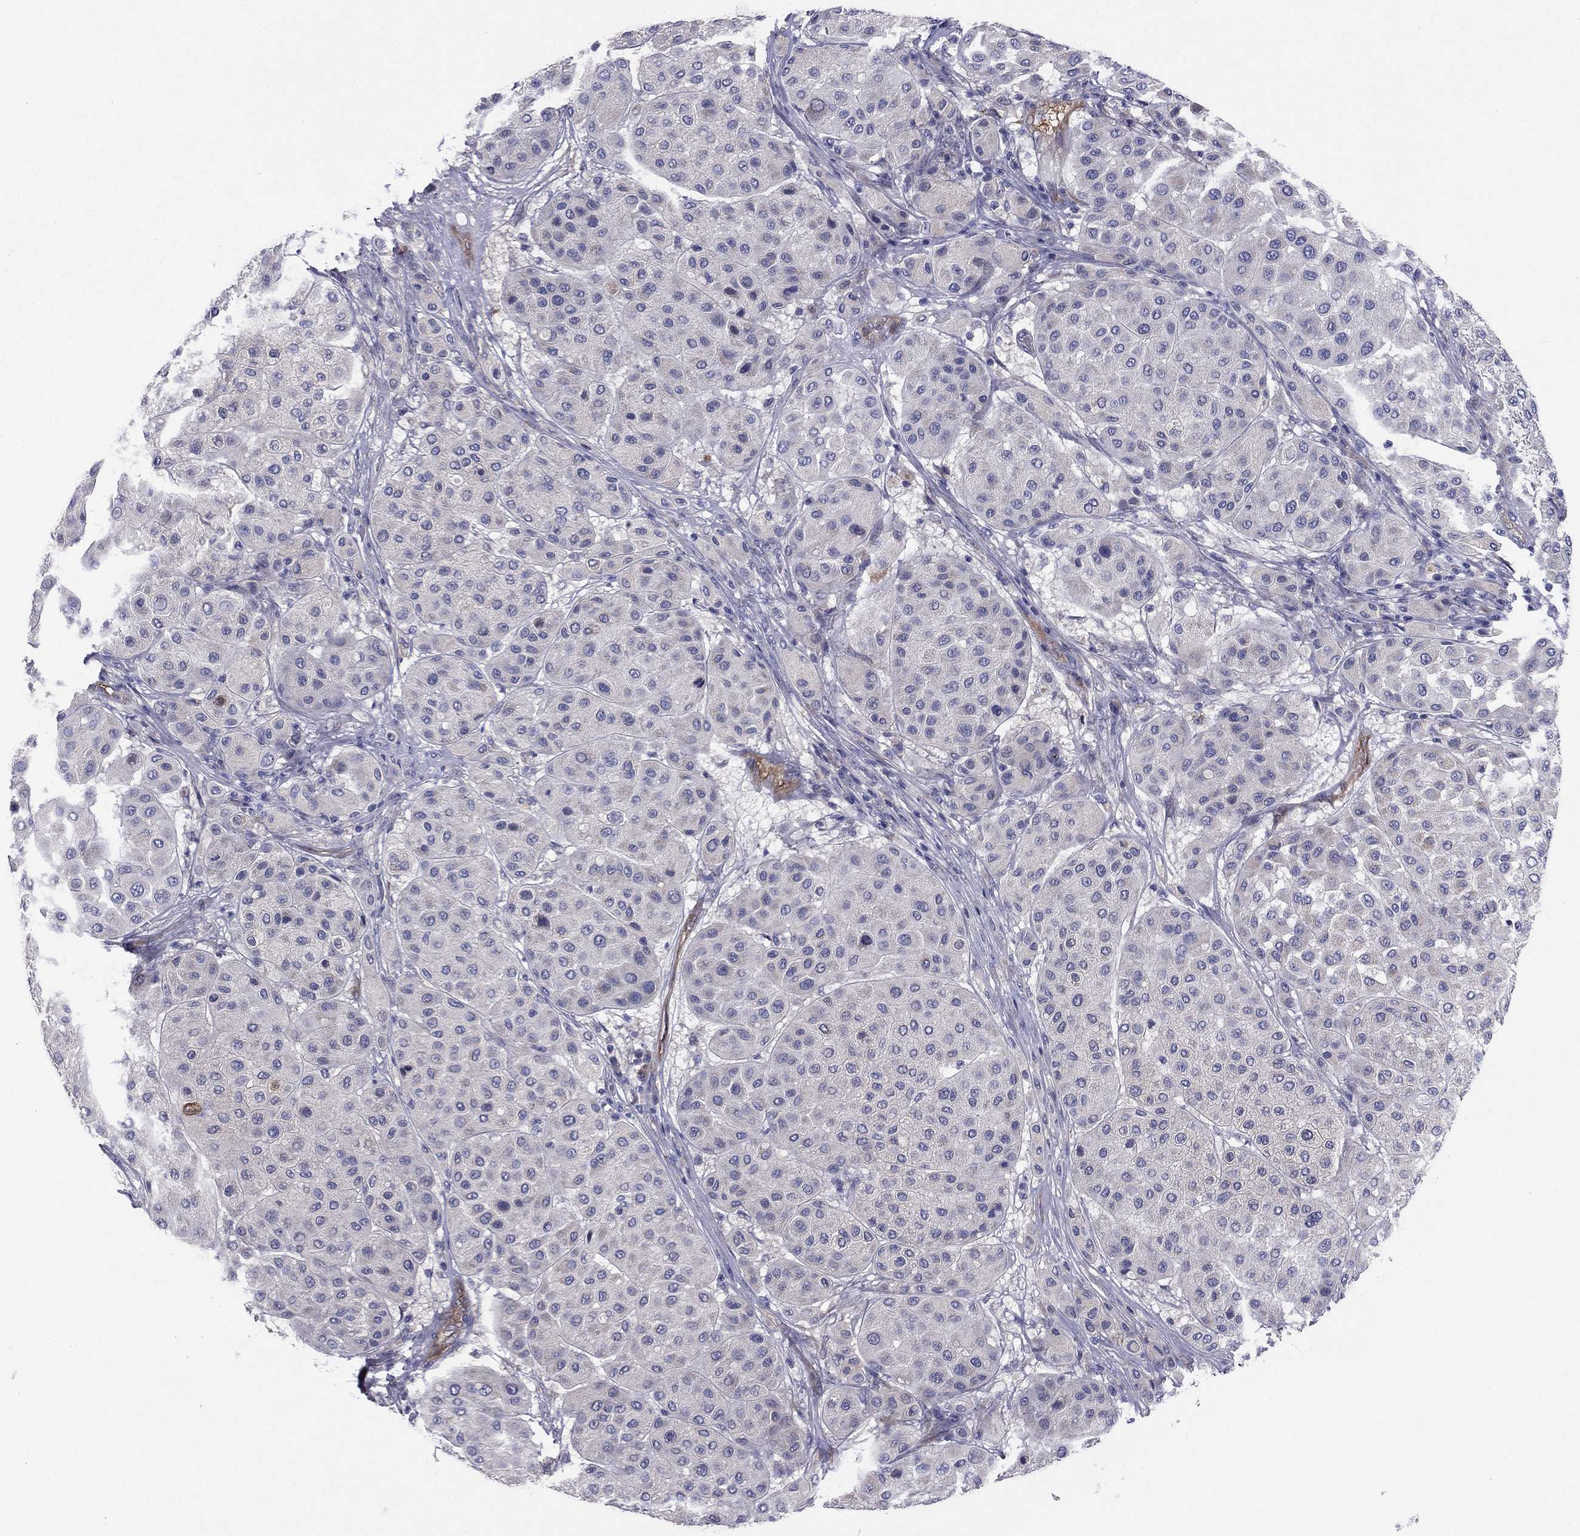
{"staining": {"intensity": "negative", "quantity": "none", "location": "none"}, "tissue": "melanoma", "cell_type": "Tumor cells", "image_type": "cancer", "snomed": [{"axis": "morphology", "description": "Malignant melanoma, Metastatic site"}, {"axis": "topography", "description": "Smooth muscle"}], "caption": "A high-resolution micrograph shows immunohistochemistry (IHC) staining of melanoma, which displays no significant expression in tumor cells.", "gene": "EMP2", "patient": {"sex": "male", "age": 41}}